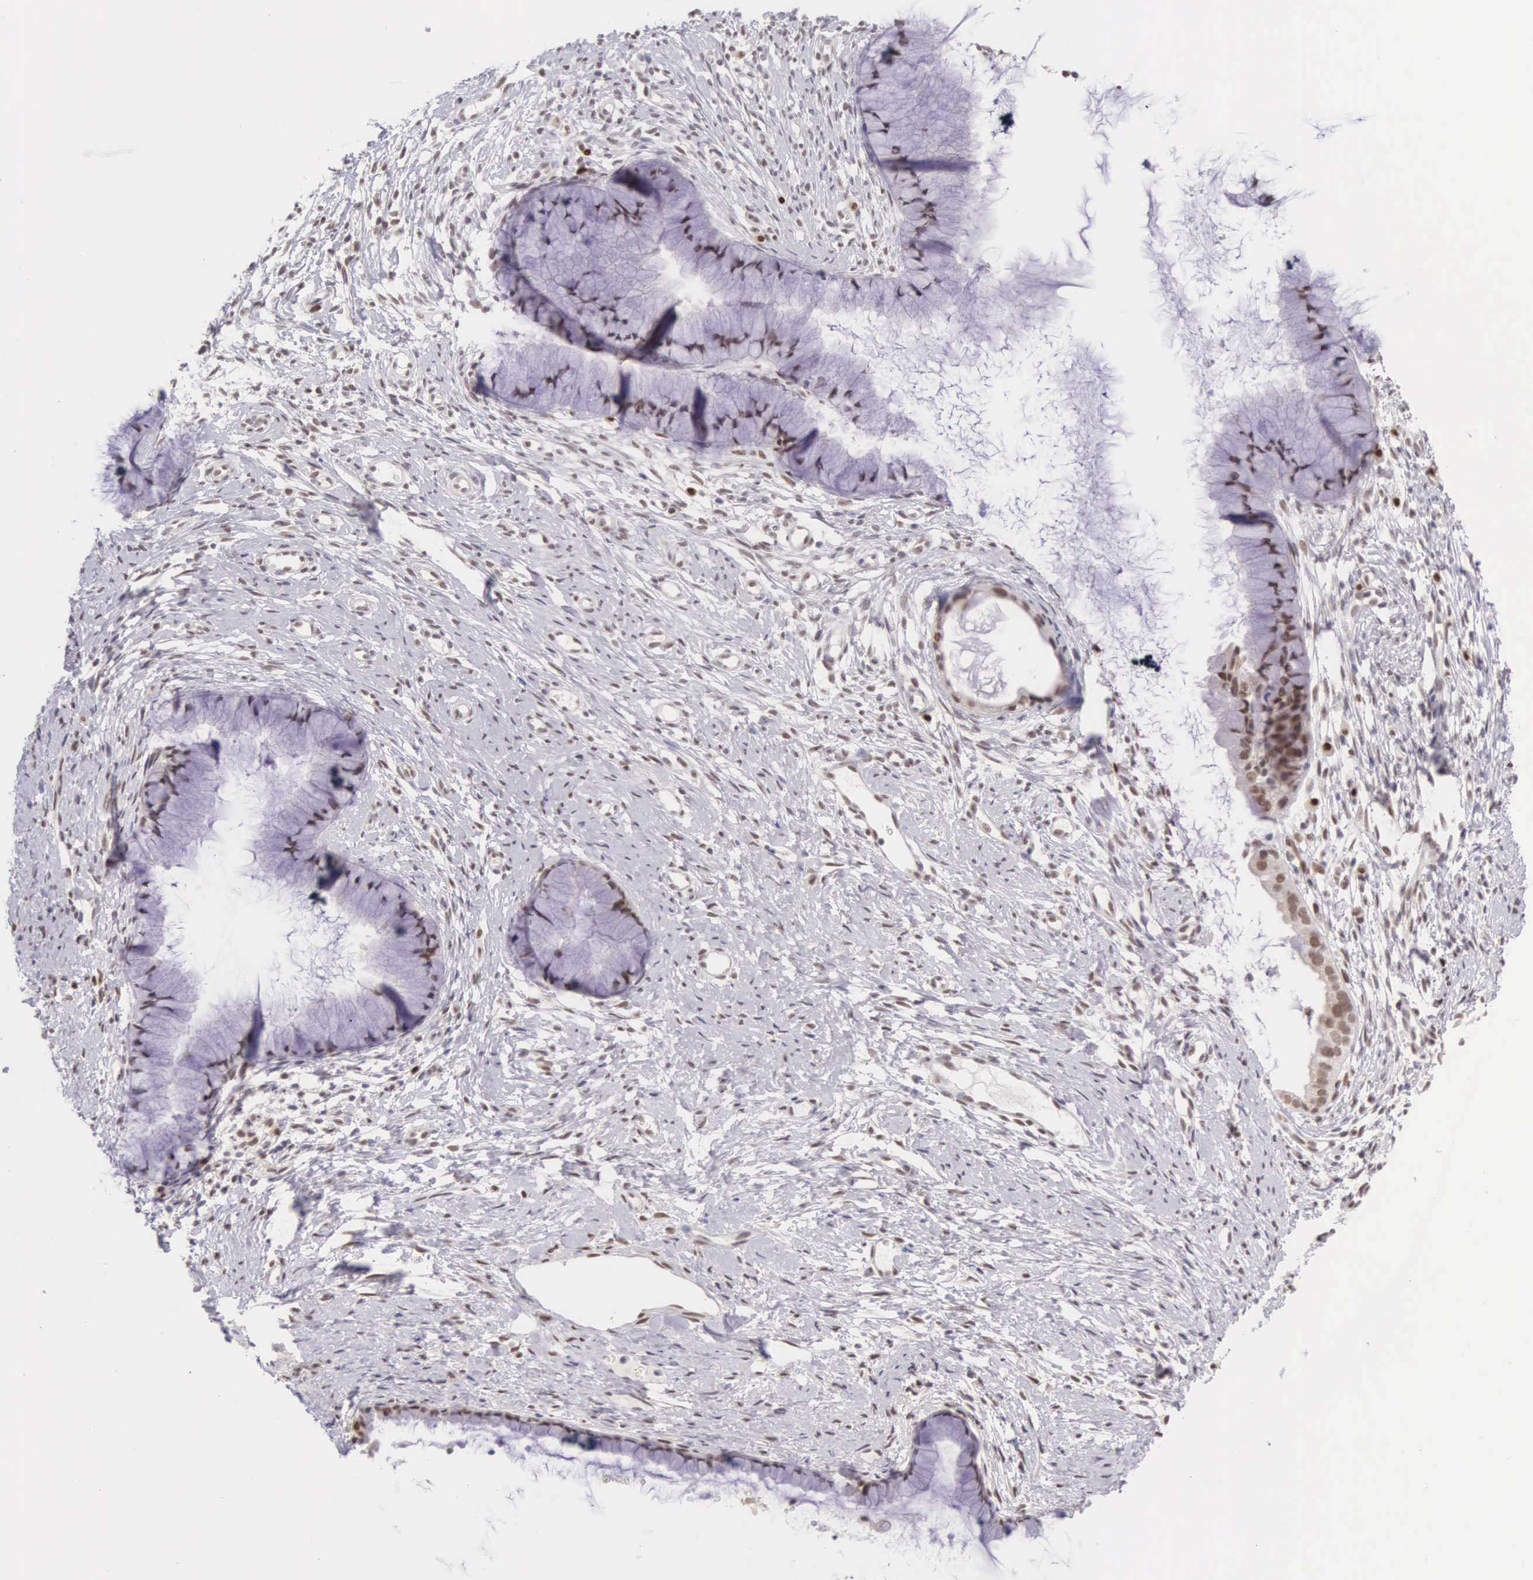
{"staining": {"intensity": "moderate", "quantity": ">75%", "location": "nuclear"}, "tissue": "cervix", "cell_type": "Glandular cells", "image_type": "normal", "snomed": [{"axis": "morphology", "description": "Normal tissue, NOS"}, {"axis": "topography", "description": "Cervix"}], "caption": "The histopathology image reveals immunohistochemical staining of normal cervix. There is moderate nuclear expression is appreciated in approximately >75% of glandular cells. Nuclei are stained in blue.", "gene": "CCDC117", "patient": {"sex": "female", "age": 82}}